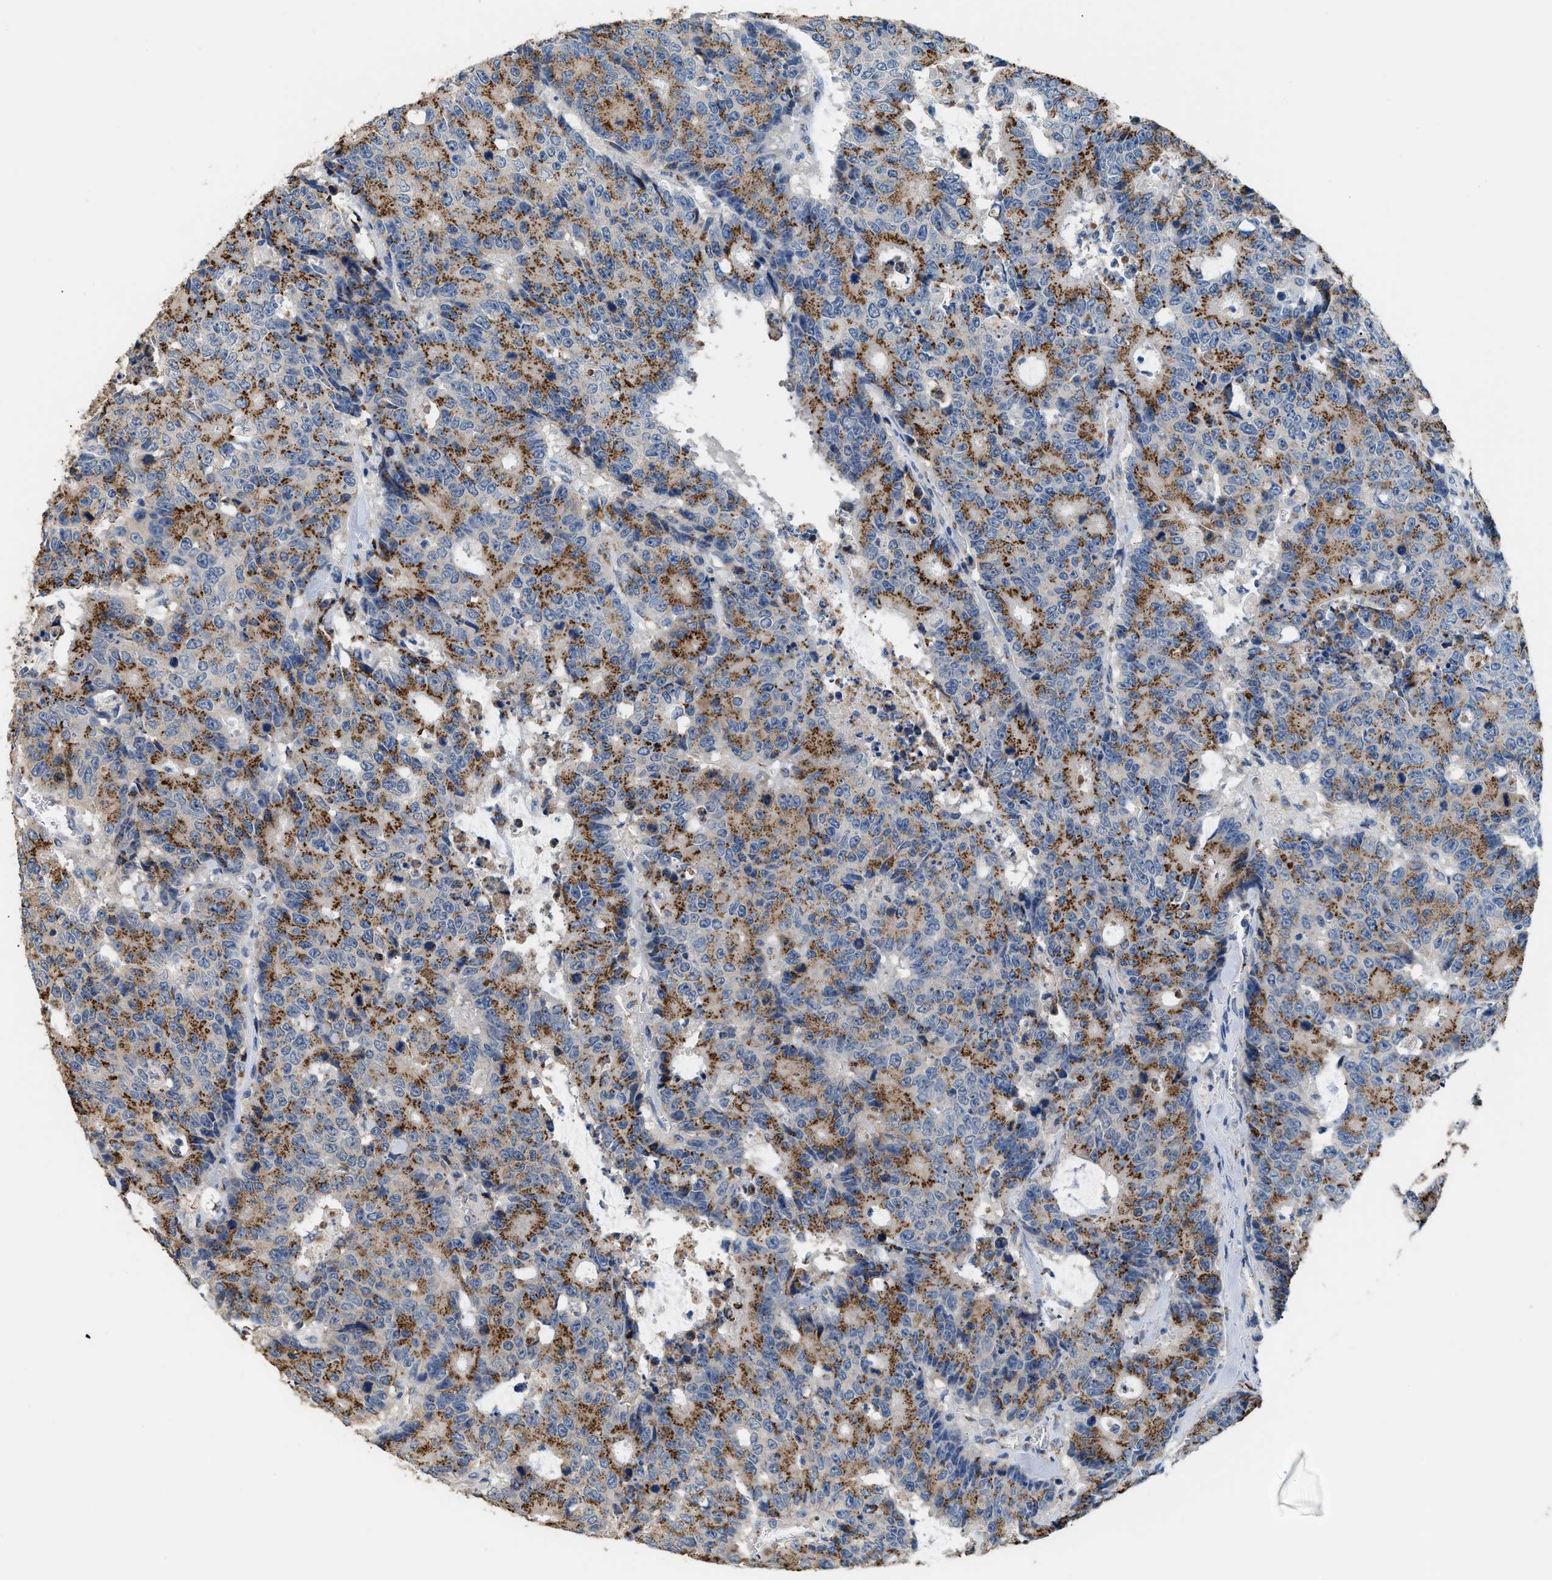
{"staining": {"intensity": "moderate", "quantity": ">75%", "location": "cytoplasmic/membranous"}, "tissue": "colorectal cancer", "cell_type": "Tumor cells", "image_type": "cancer", "snomed": [{"axis": "morphology", "description": "Adenocarcinoma, NOS"}, {"axis": "topography", "description": "Colon"}], "caption": "Moderate cytoplasmic/membranous staining for a protein is present in approximately >75% of tumor cells of colorectal cancer using IHC.", "gene": "GOLM1", "patient": {"sex": "female", "age": 86}}